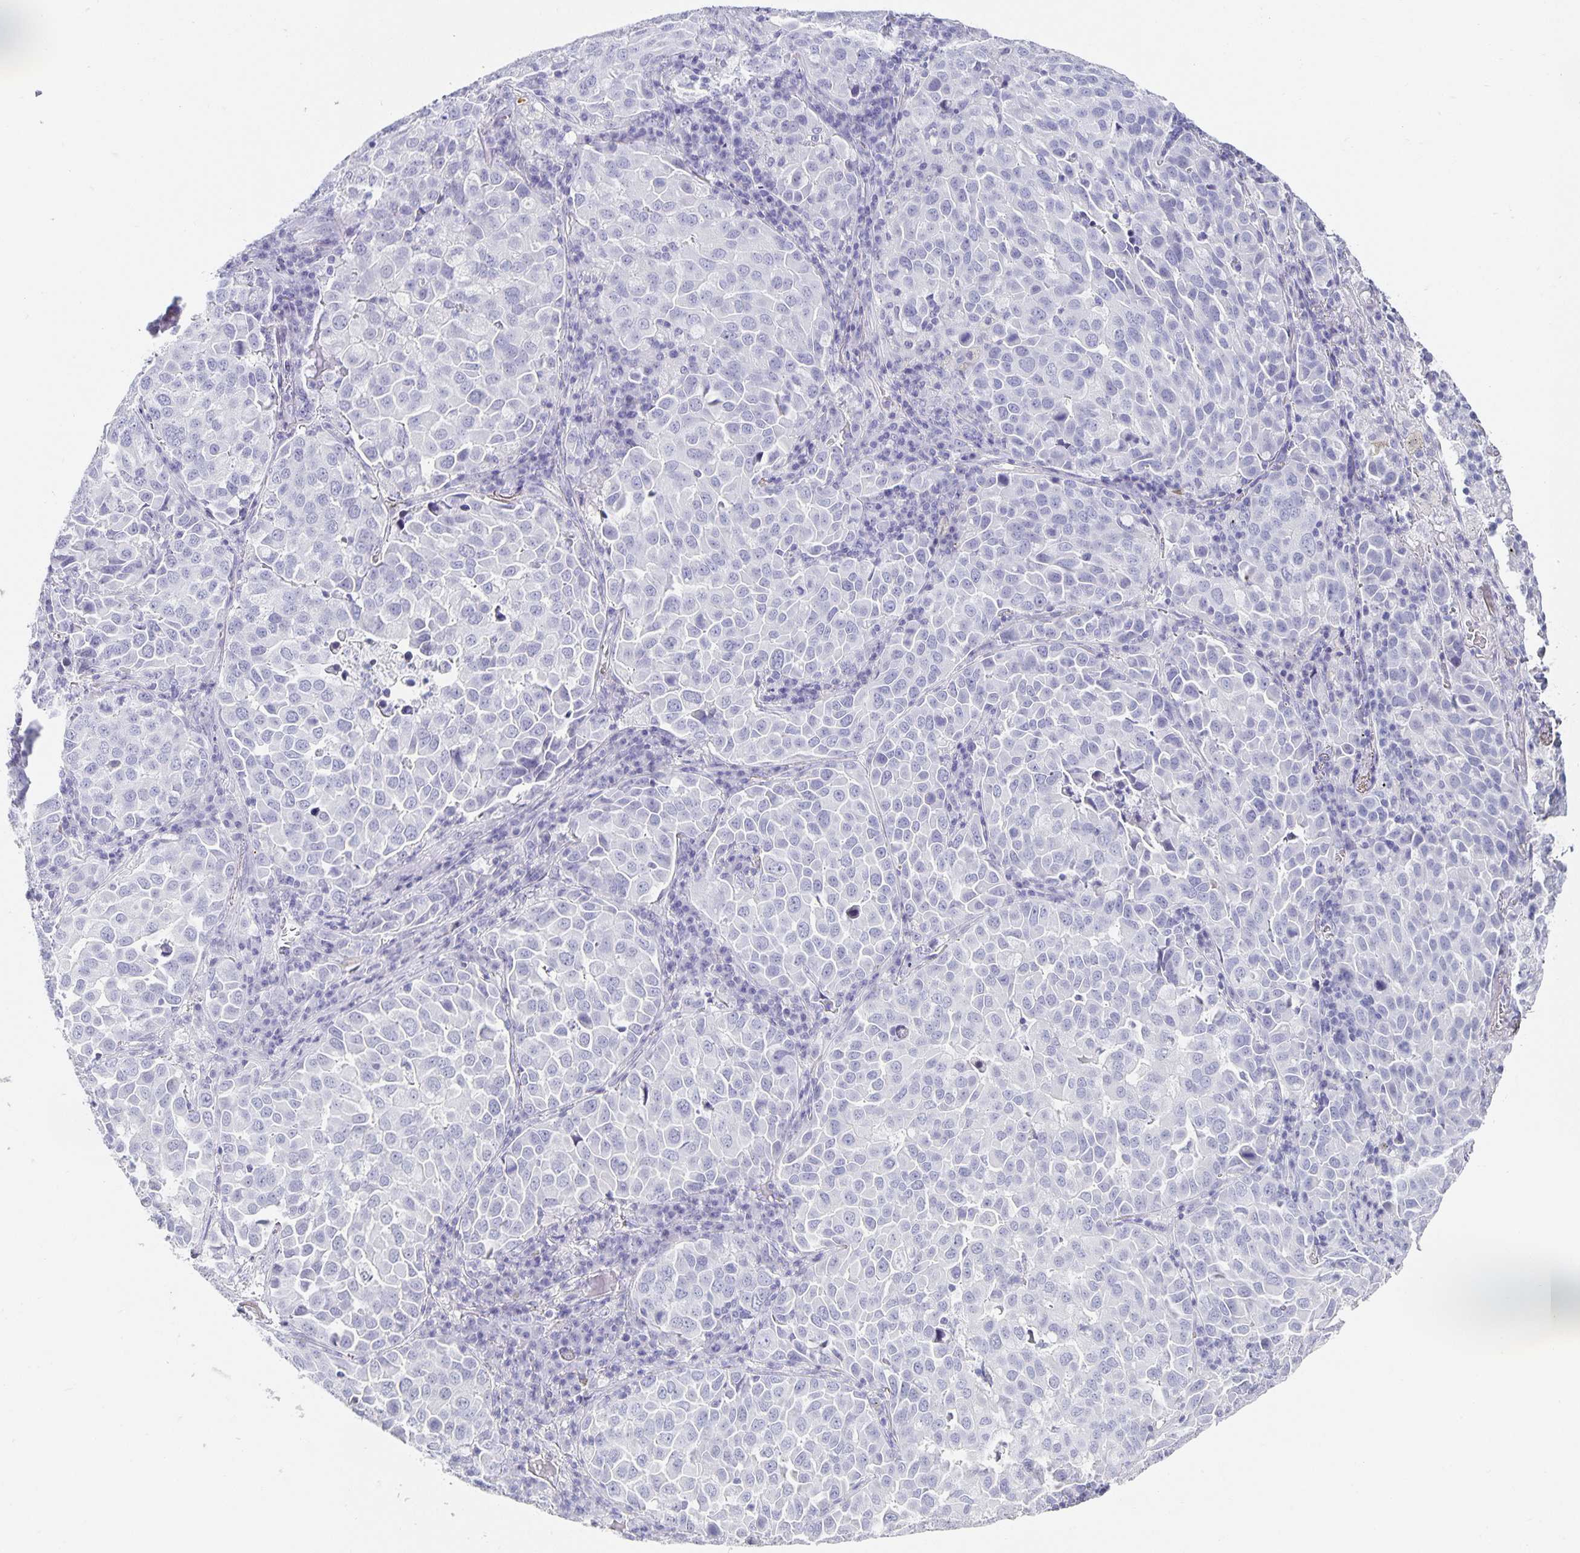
{"staining": {"intensity": "negative", "quantity": "none", "location": "none"}, "tissue": "lung cancer", "cell_type": "Tumor cells", "image_type": "cancer", "snomed": [{"axis": "morphology", "description": "Adenocarcinoma, NOS"}, {"axis": "morphology", "description": "Adenocarcinoma, metastatic, NOS"}, {"axis": "topography", "description": "Lymph node"}, {"axis": "topography", "description": "Lung"}], "caption": "Immunohistochemistry (IHC) of lung cancer (metastatic adenocarcinoma) demonstrates no positivity in tumor cells.", "gene": "CHGA", "patient": {"sex": "female", "age": 65}}